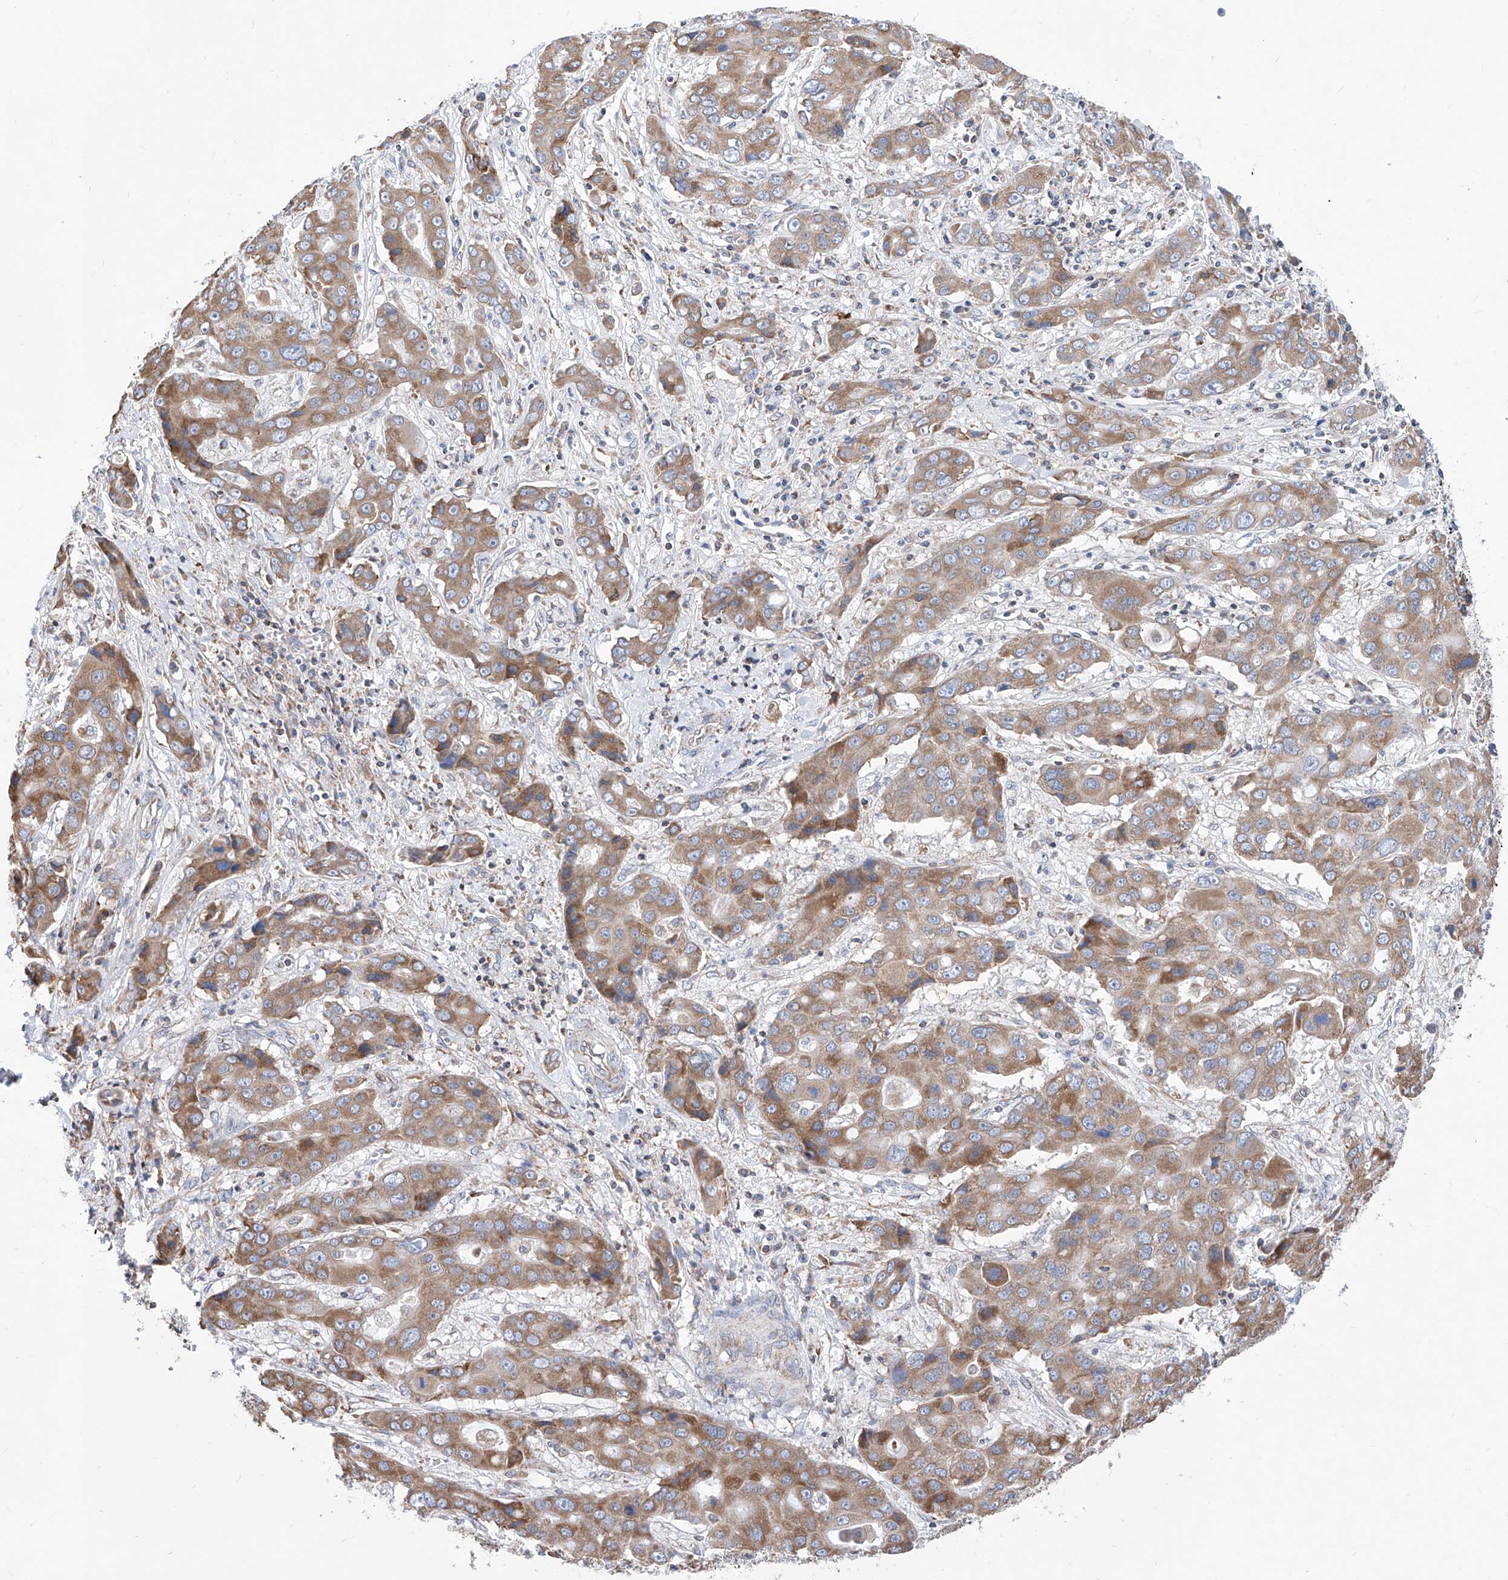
{"staining": {"intensity": "moderate", "quantity": ">75%", "location": "cytoplasmic/membranous"}, "tissue": "liver cancer", "cell_type": "Tumor cells", "image_type": "cancer", "snomed": [{"axis": "morphology", "description": "Cholangiocarcinoma"}, {"axis": "topography", "description": "Liver"}], "caption": "A brown stain highlights moderate cytoplasmic/membranous staining of a protein in human liver cholangiocarcinoma tumor cells.", "gene": "MAD2L1", "patient": {"sex": "male", "age": 67}}